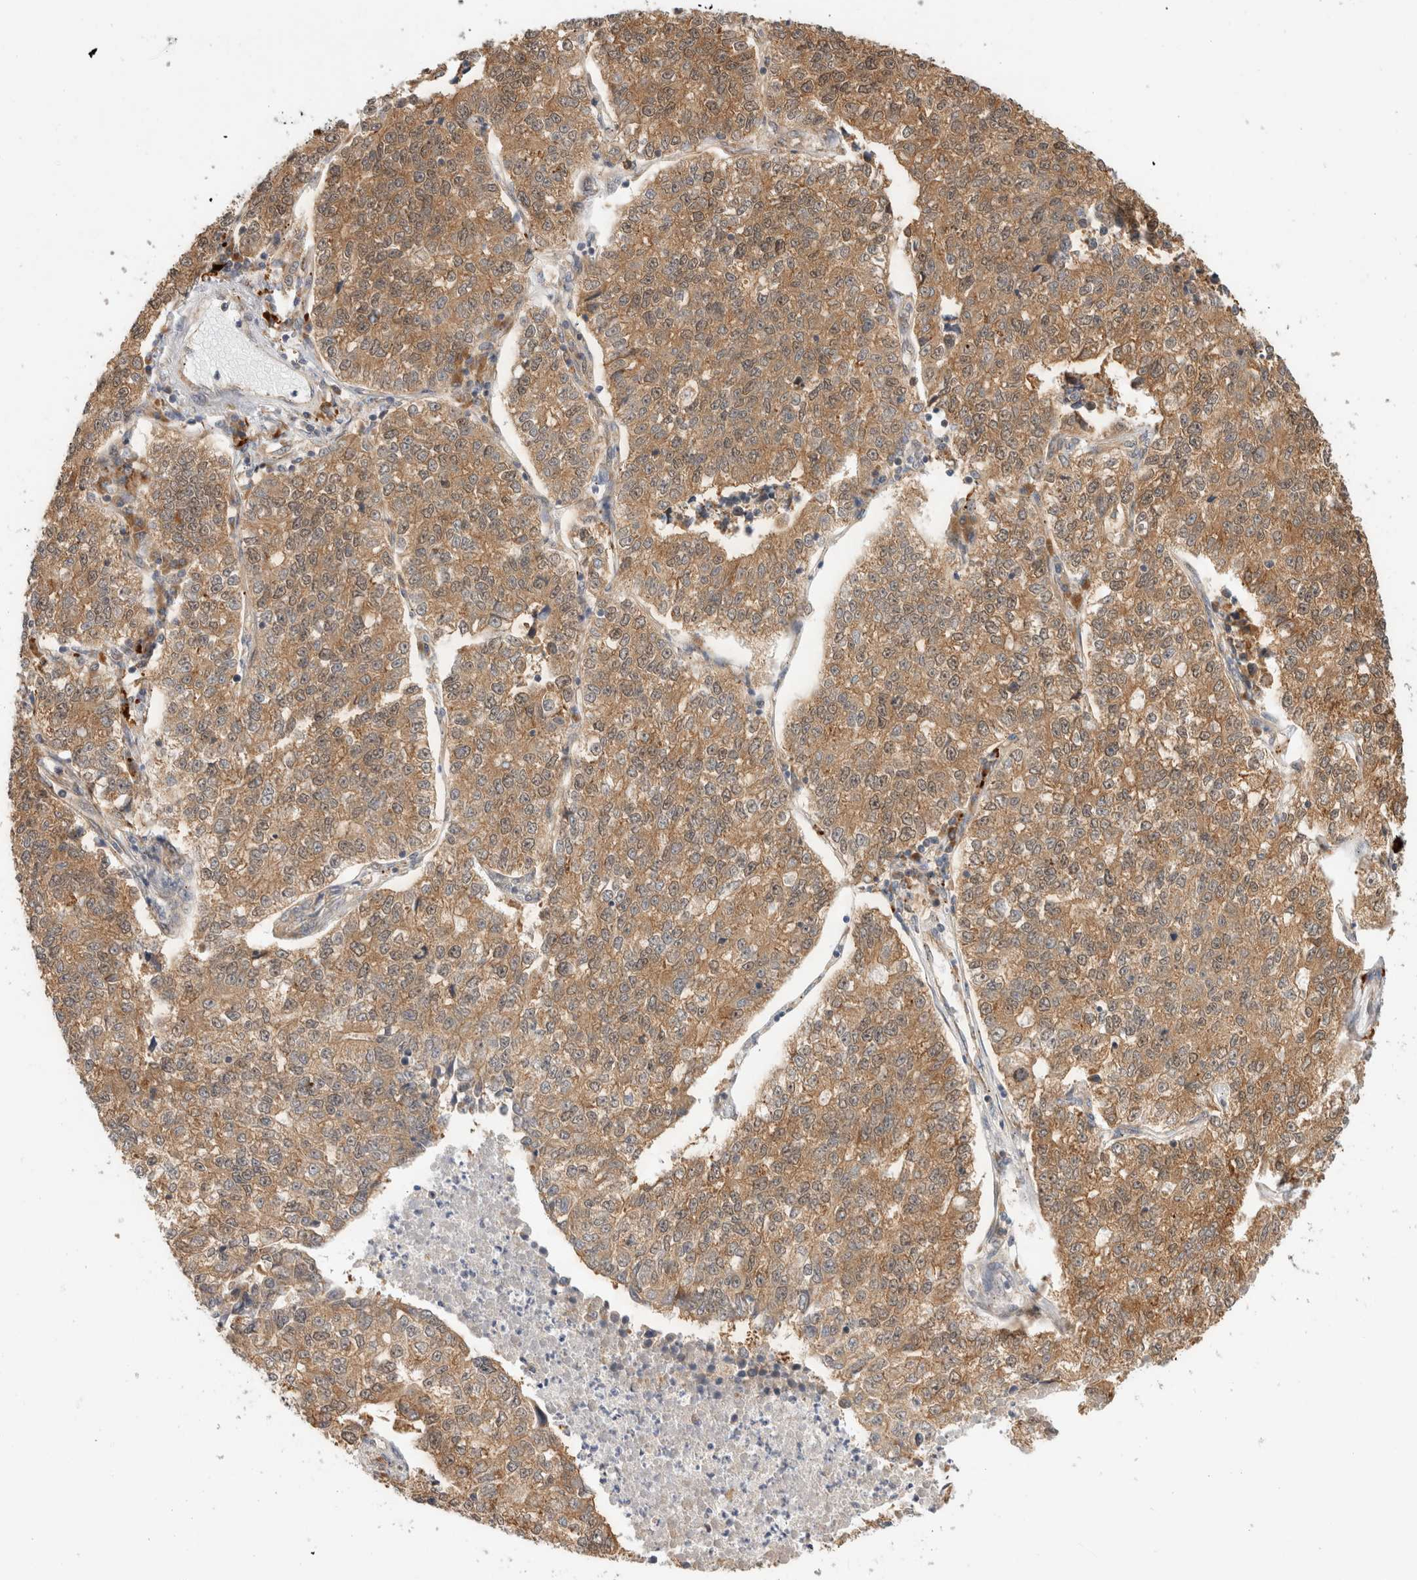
{"staining": {"intensity": "weak", "quantity": ">75%", "location": "cytoplasmic/membranous"}, "tissue": "lung cancer", "cell_type": "Tumor cells", "image_type": "cancer", "snomed": [{"axis": "morphology", "description": "Adenocarcinoma, NOS"}, {"axis": "topography", "description": "Lung"}], "caption": "Protein staining of lung adenocarcinoma tissue displays weak cytoplasmic/membranous positivity in about >75% of tumor cells.", "gene": "ACTL9", "patient": {"sex": "male", "age": 49}}